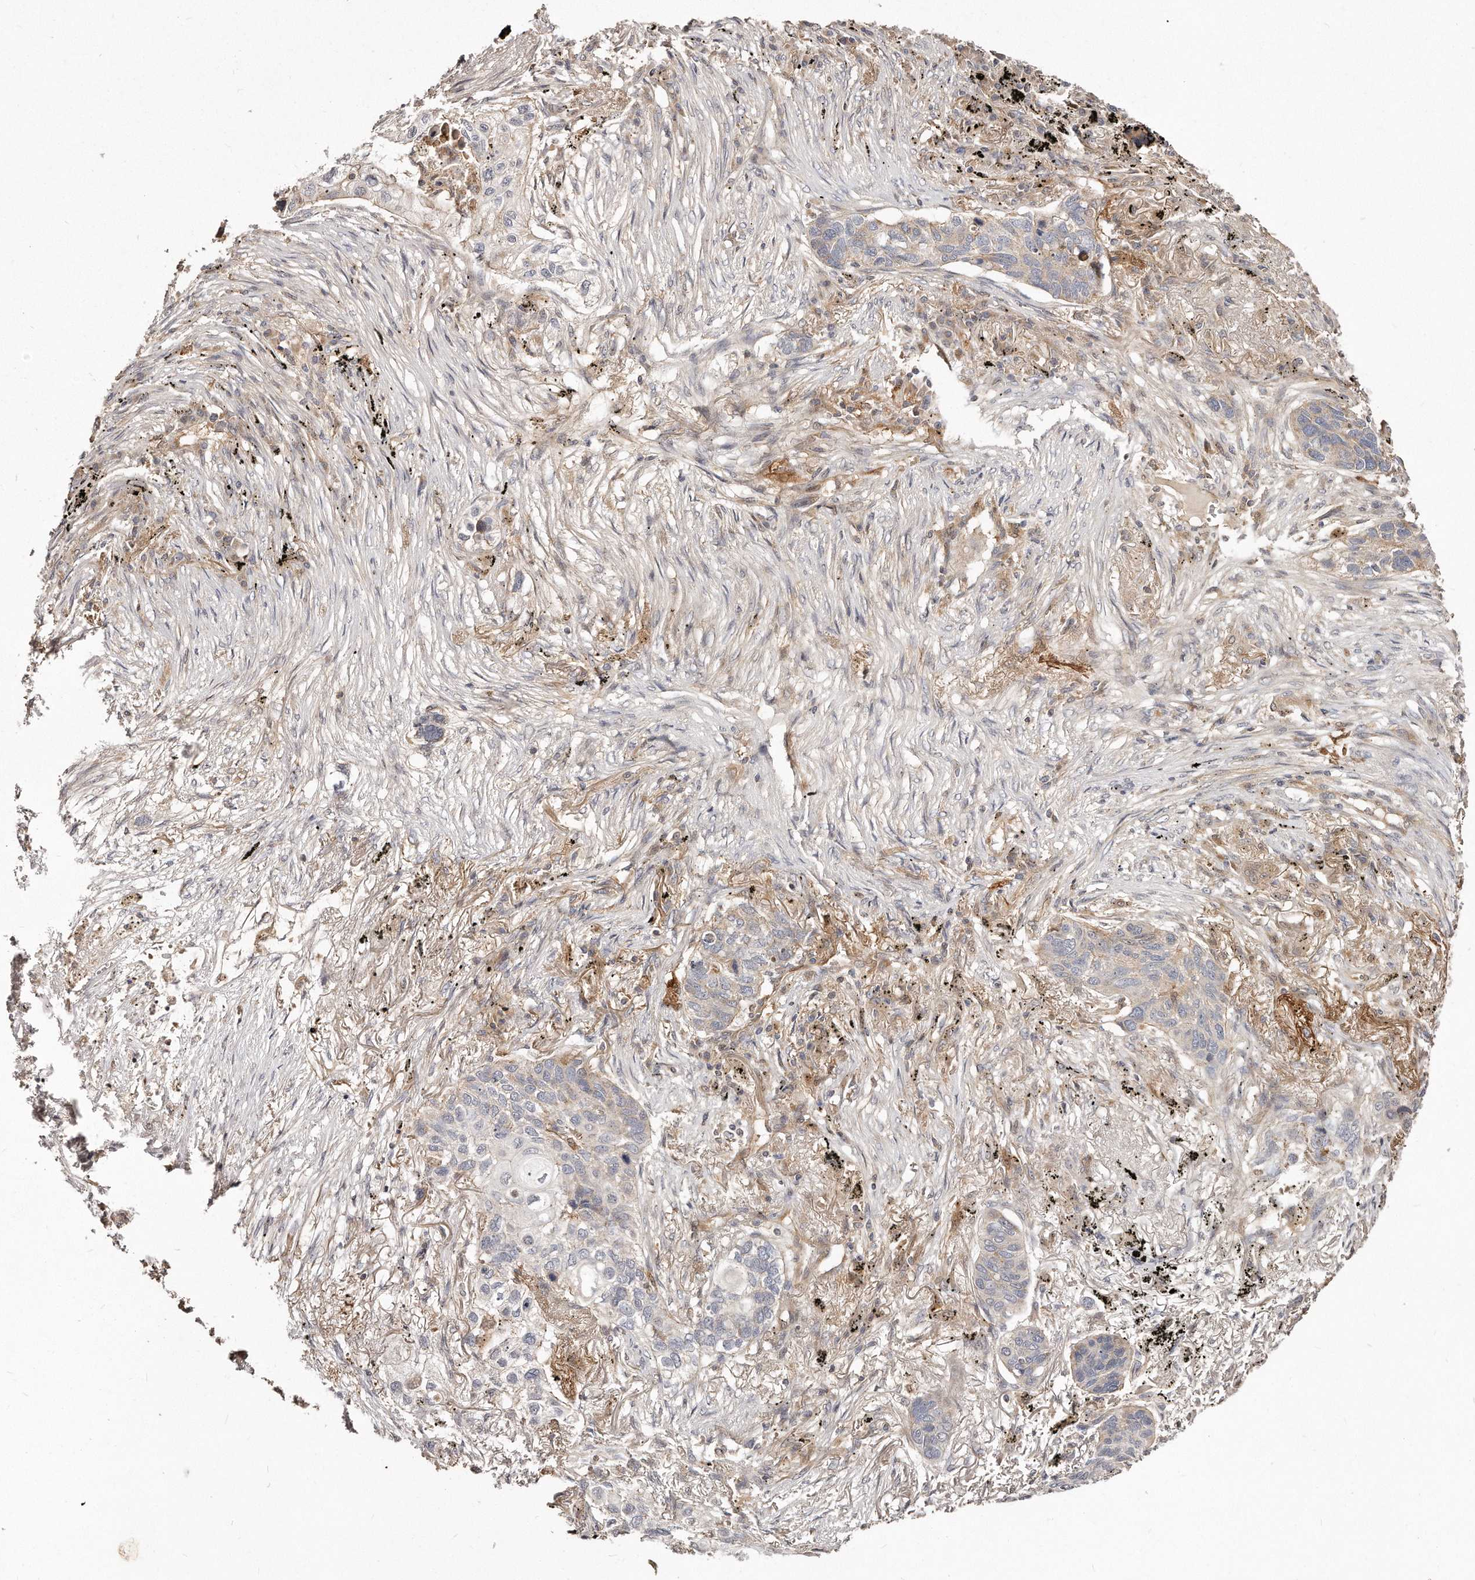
{"staining": {"intensity": "negative", "quantity": "none", "location": "none"}, "tissue": "lung cancer", "cell_type": "Tumor cells", "image_type": "cancer", "snomed": [{"axis": "morphology", "description": "Squamous cell carcinoma, NOS"}, {"axis": "topography", "description": "Lung"}], "caption": "Lung cancer was stained to show a protein in brown. There is no significant staining in tumor cells. (DAB (3,3'-diaminobenzidine) immunohistochemistry visualized using brightfield microscopy, high magnification).", "gene": "GBP4", "patient": {"sex": "female", "age": 63}}